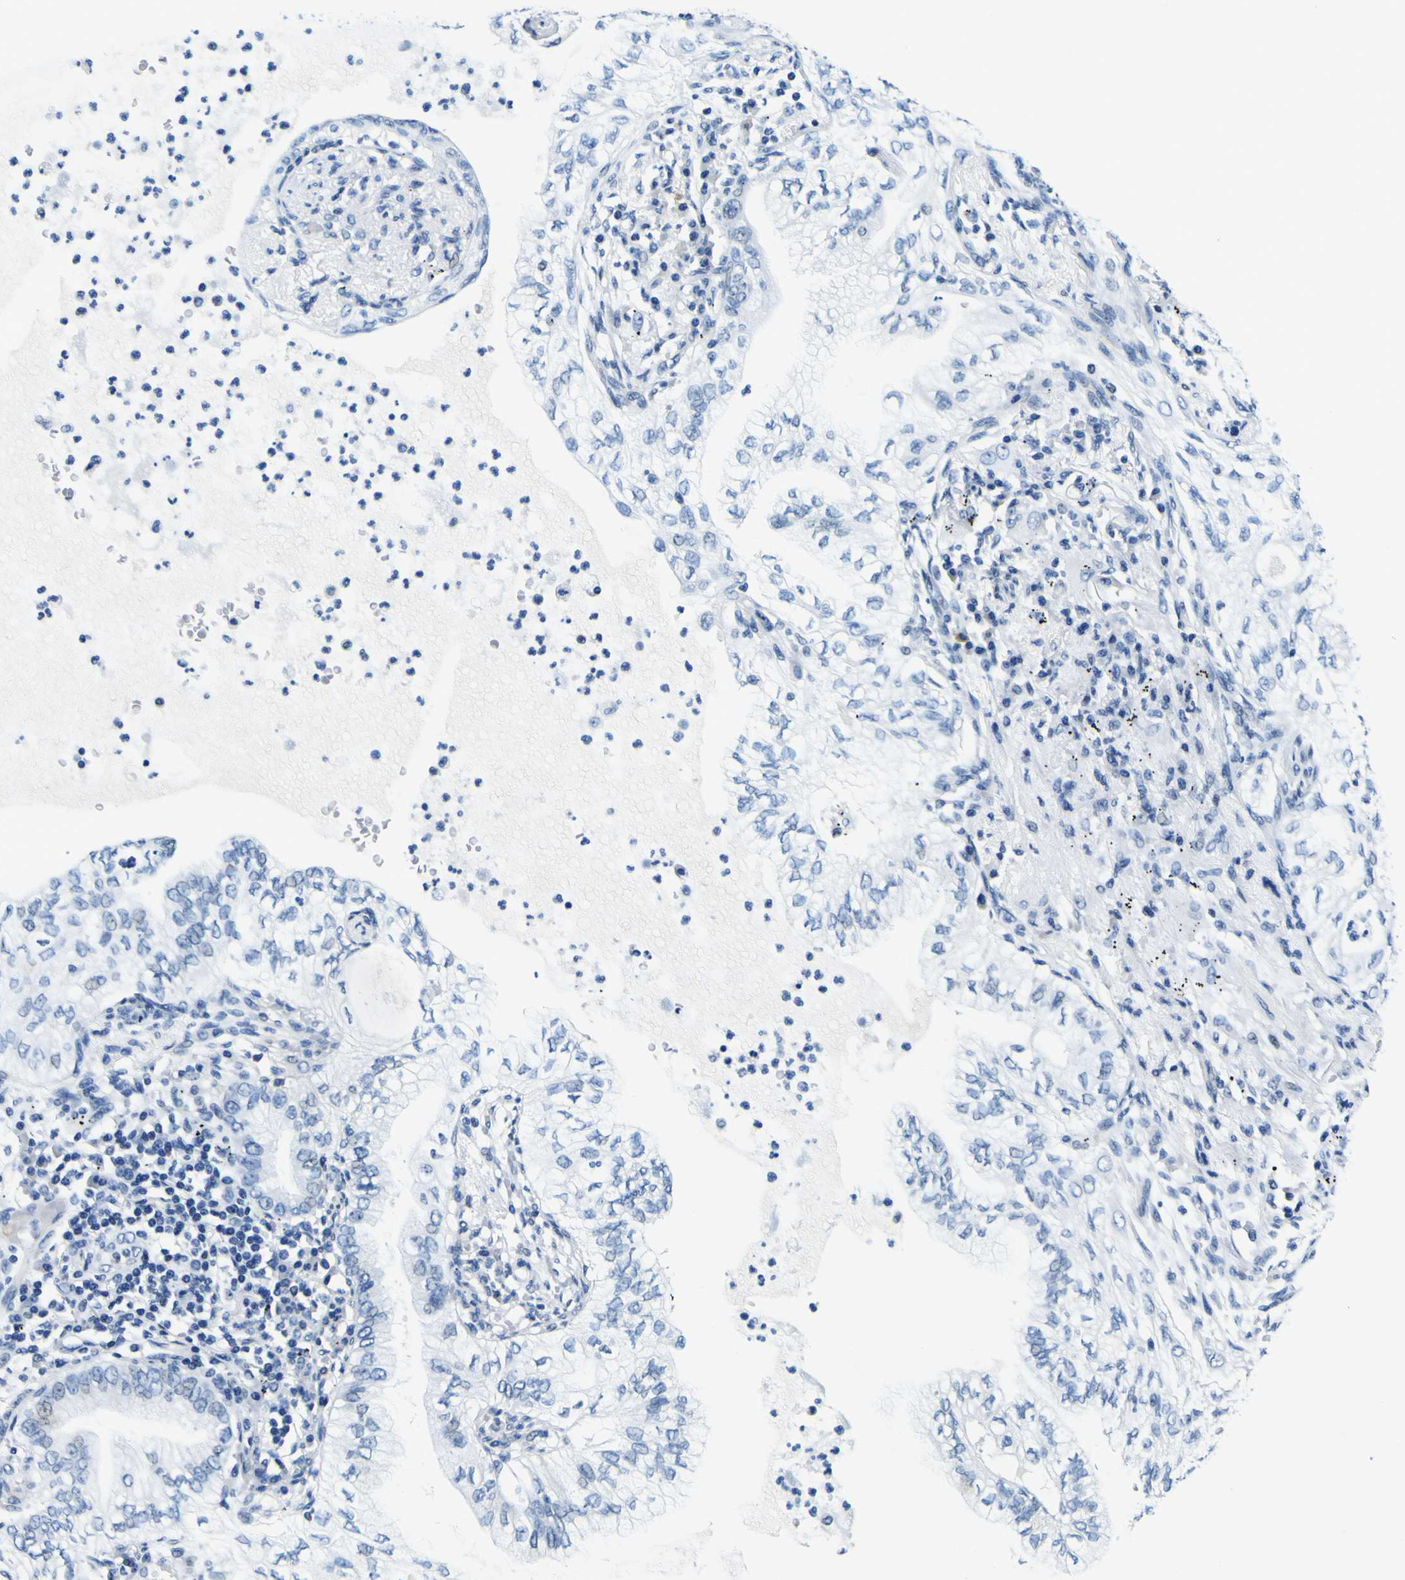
{"staining": {"intensity": "negative", "quantity": "none", "location": "none"}, "tissue": "lung cancer", "cell_type": "Tumor cells", "image_type": "cancer", "snomed": [{"axis": "morphology", "description": "Normal tissue, NOS"}, {"axis": "morphology", "description": "Adenocarcinoma, NOS"}, {"axis": "topography", "description": "Bronchus"}, {"axis": "topography", "description": "Lung"}], "caption": "This histopathology image is of lung adenocarcinoma stained with IHC to label a protein in brown with the nuclei are counter-stained blue. There is no positivity in tumor cells.", "gene": "SP1", "patient": {"sex": "female", "age": 70}}